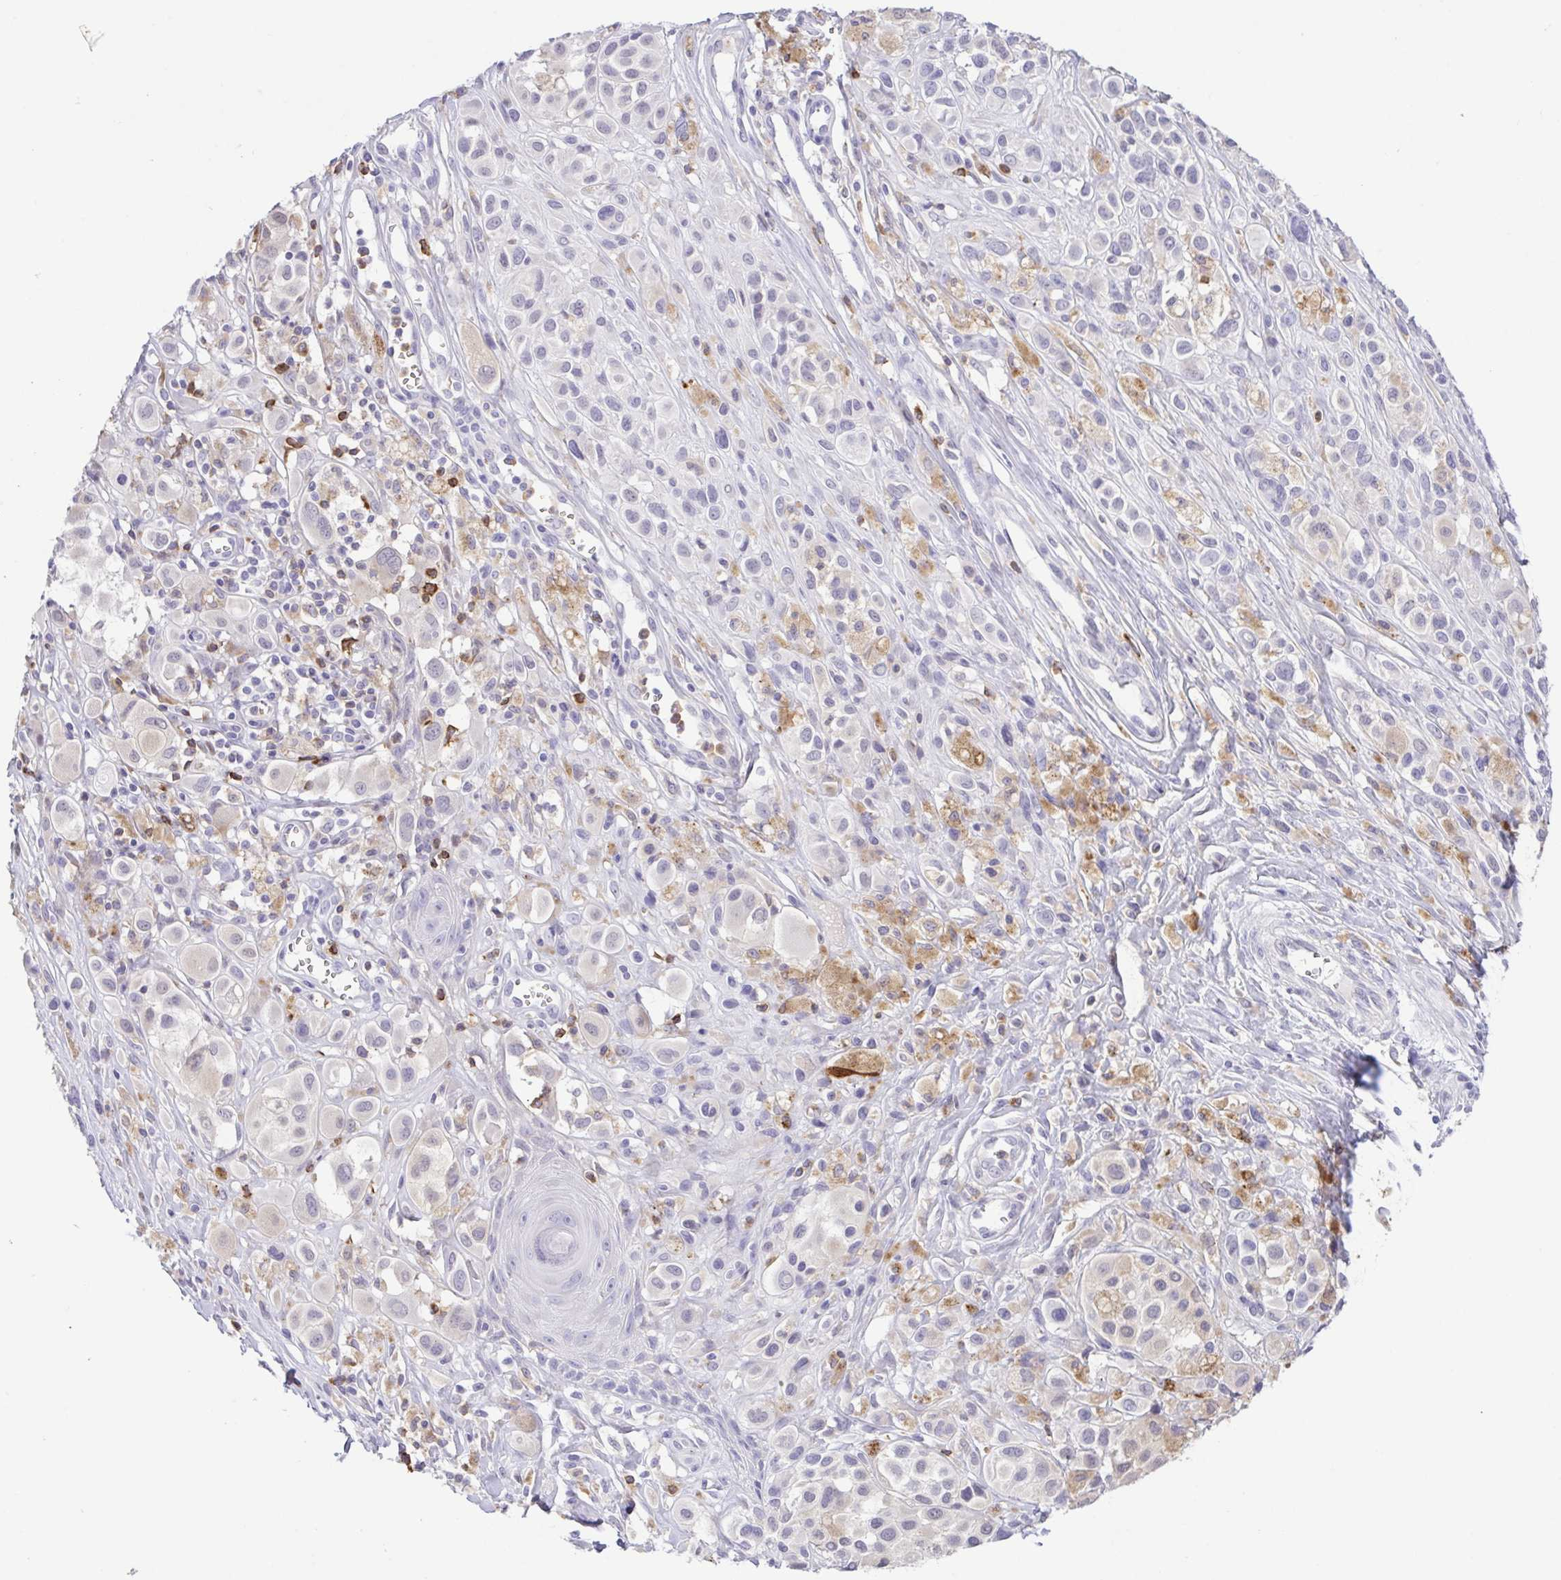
{"staining": {"intensity": "negative", "quantity": "none", "location": "none"}, "tissue": "melanoma", "cell_type": "Tumor cells", "image_type": "cancer", "snomed": [{"axis": "morphology", "description": "Malignant melanoma, NOS"}, {"axis": "topography", "description": "Skin"}], "caption": "Malignant melanoma was stained to show a protein in brown. There is no significant staining in tumor cells.", "gene": "PGLYRP1", "patient": {"sex": "male", "age": 77}}